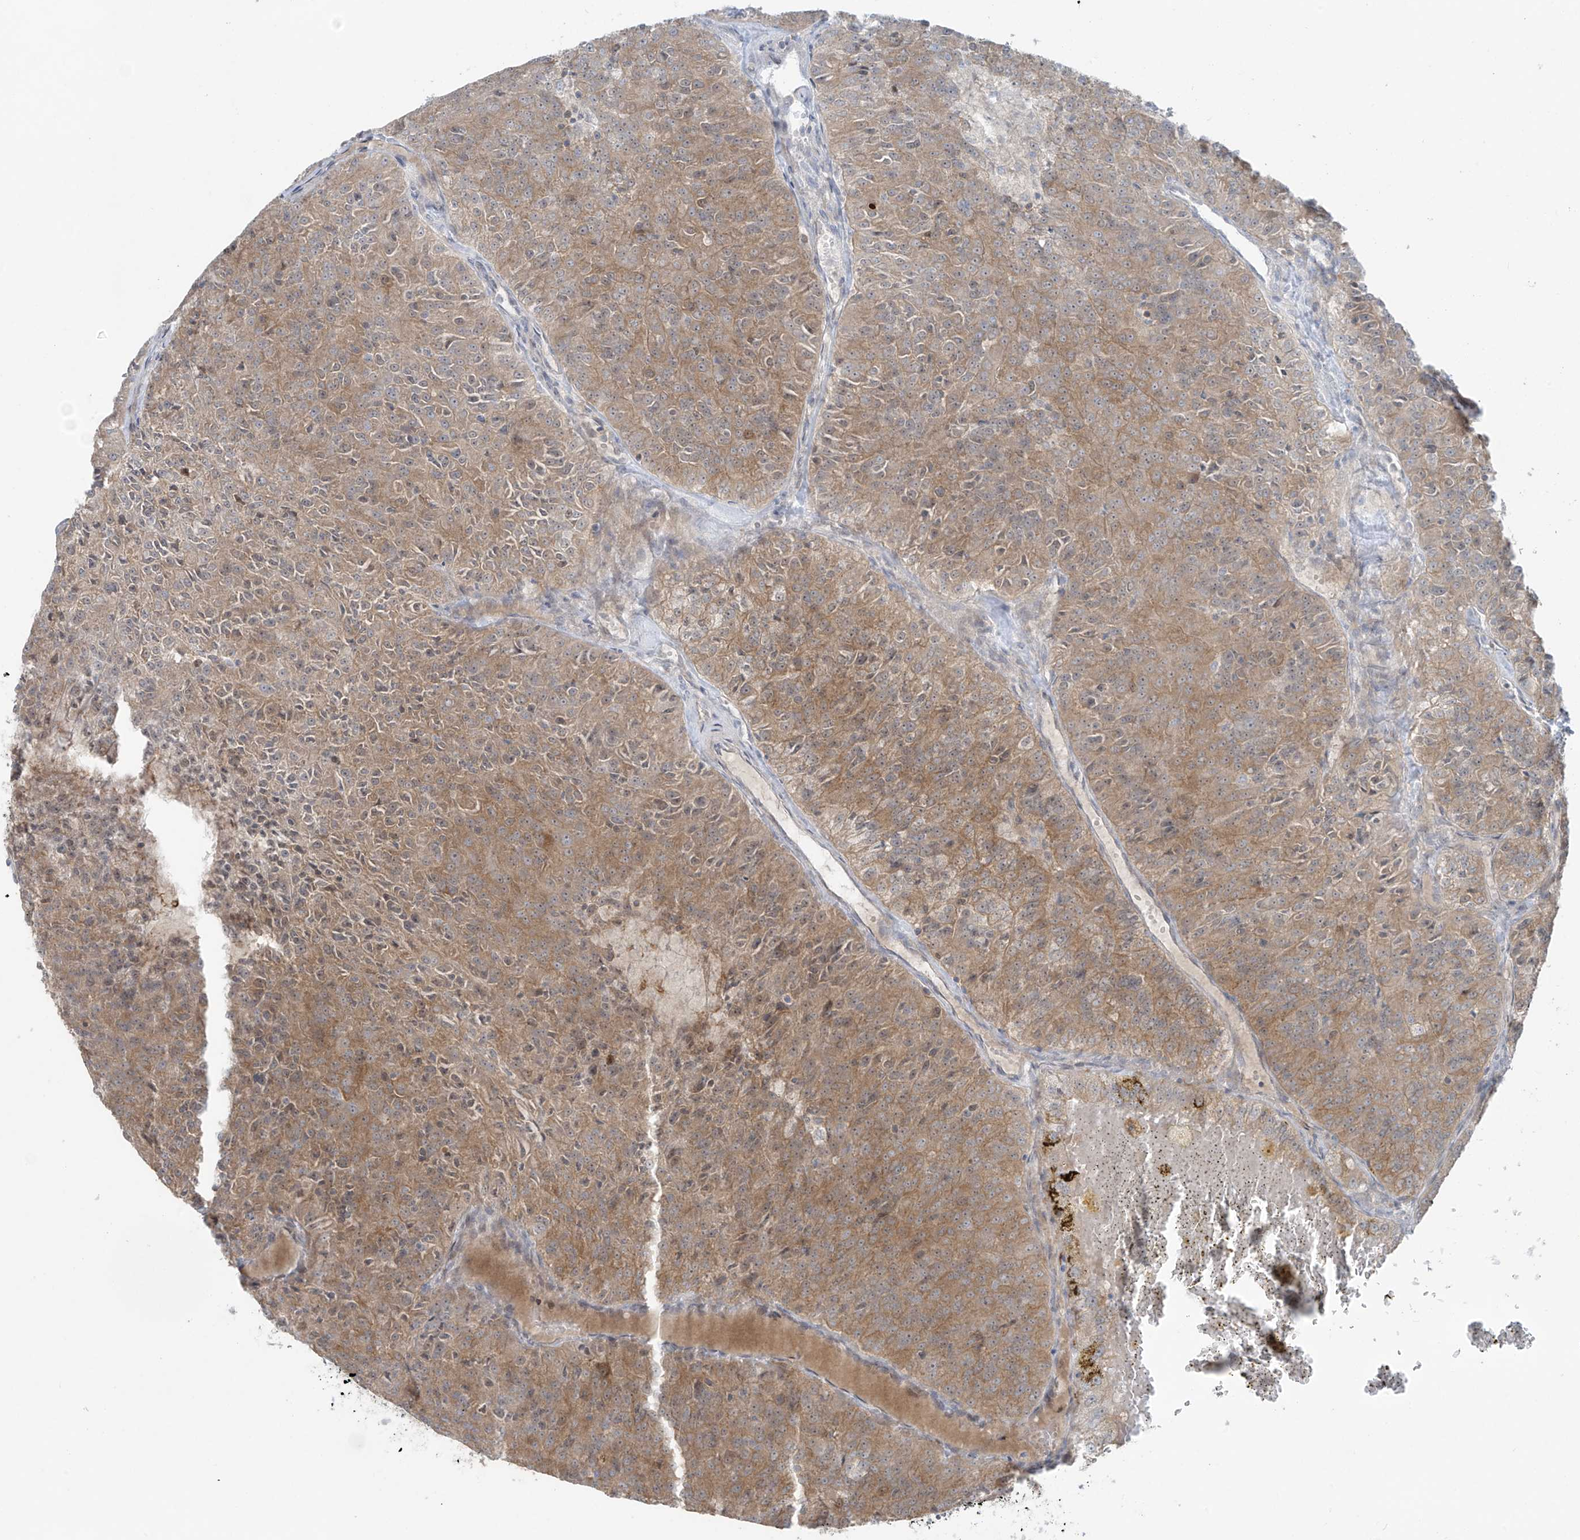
{"staining": {"intensity": "moderate", "quantity": ">75%", "location": "cytoplasmic/membranous"}, "tissue": "renal cancer", "cell_type": "Tumor cells", "image_type": "cancer", "snomed": [{"axis": "morphology", "description": "Adenocarcinoma, NOS"}, {"axis": "topography", "description": "Kidney"}], "caption": "The photomicrograph exhibits a brown stain indicating the presence of a protein in the cytoplasmic/membranous of tumor cells in renal cancer. Using DAB (brown) and hematoxylin (blue) stains, captured at high magnification using brightfield microscopy.", "gene": "PPAT", "patient": {"sex": "female", "age": 63}}